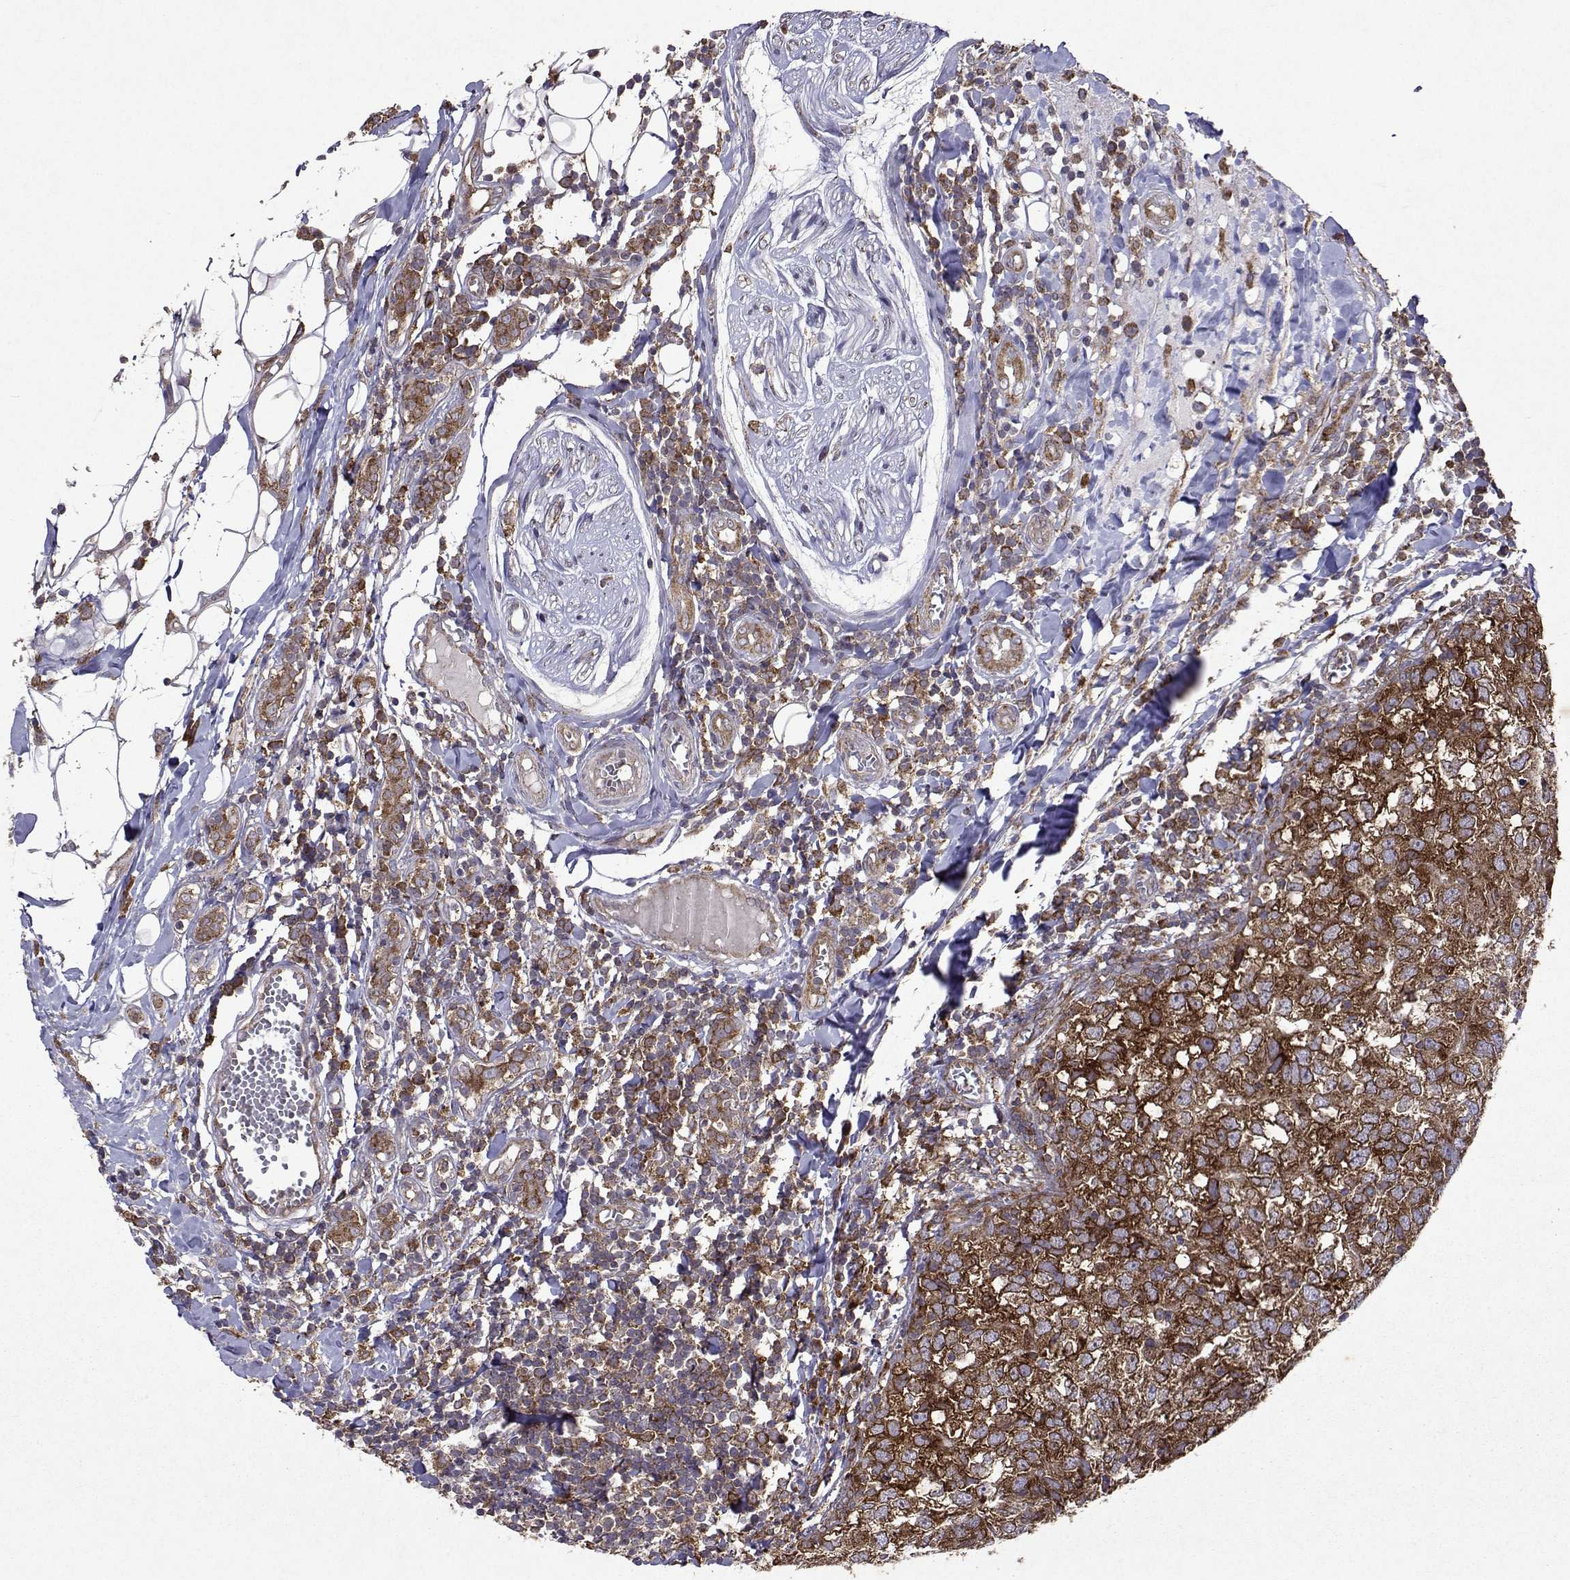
{"staining": {"intensity": "moderate", "quantity": ">75%", "location": "cytoplasmic/membranous"}, "tissue": "breast cancer", "cell_type": "Tumor cells", "image_type": "cancer", "snomed": [{"axis": "morphology", "description": "Duct carcinoma"}, {"axis": "topography", "description": "Breast"}], "caption": "This image exhibits immunohistochemistry (IHC) staining of breast intraductal carcinoma, with medium moderate cytoplasmic/membranous expression in approximately >75% of tumor cells.", "gene": "TARBP2", "patient": {"sex": "female", "age": 30}}